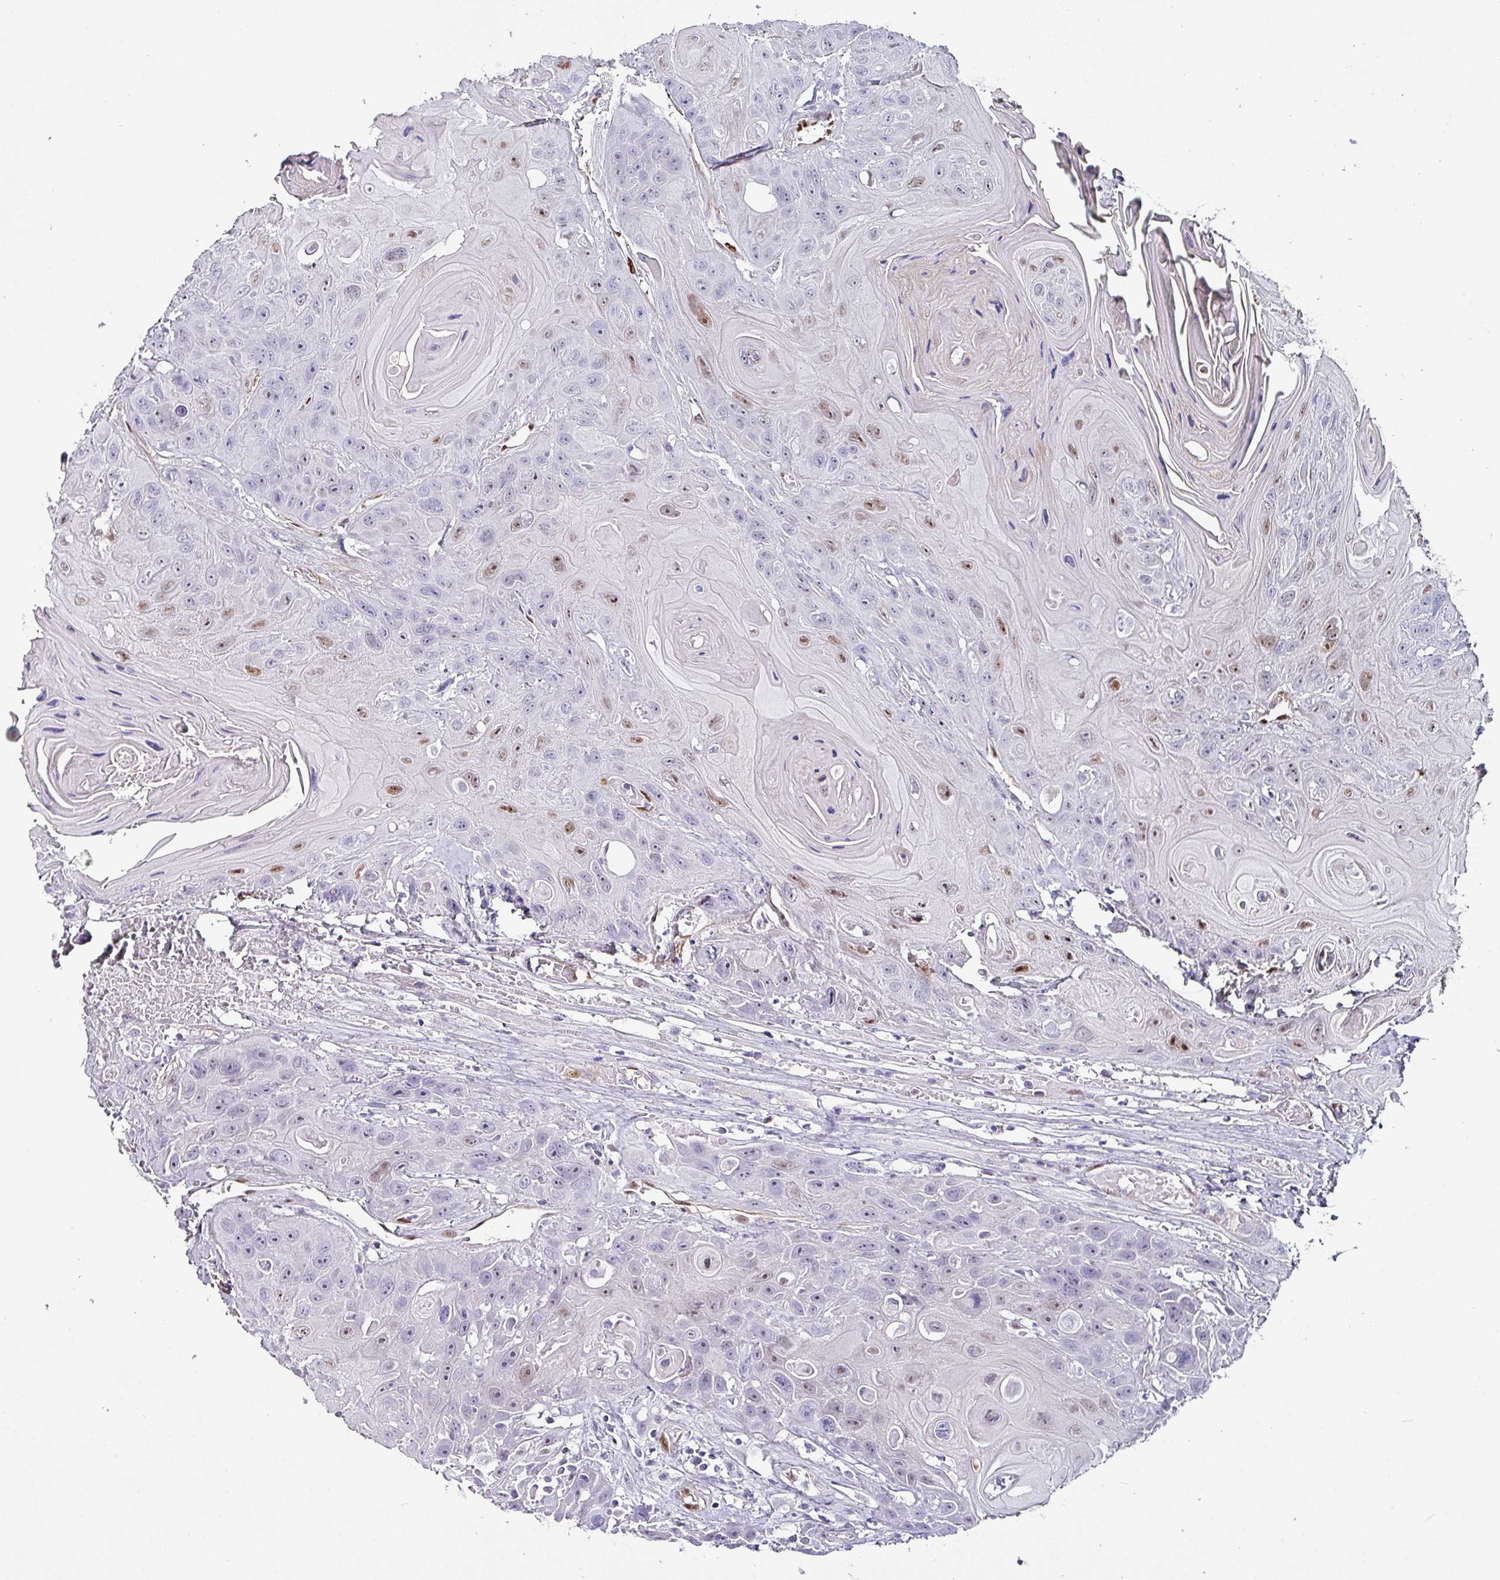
{"staining": {"intensity": "moderate", "quantity": "<25%", "location": "nuclear"}, "tissue": "head and neck cancer", "cell_type": "Tumor cells", "image_type": "cancer", "snomed": [{"axis": "morphology", "description": "Squamous cell carcinoma, NOS"}, {"axis": "topography", "description": "Head-Neck"}], "caption": "Immunohistochemistry of human squamous cell carcinoma (head and neck) exhibits low levels of moderate nuclear expression in about <25% of tumor cells.", "gene": "ZNF816-ZNF321P", "patient": {"sex": "female", "age": 59}}